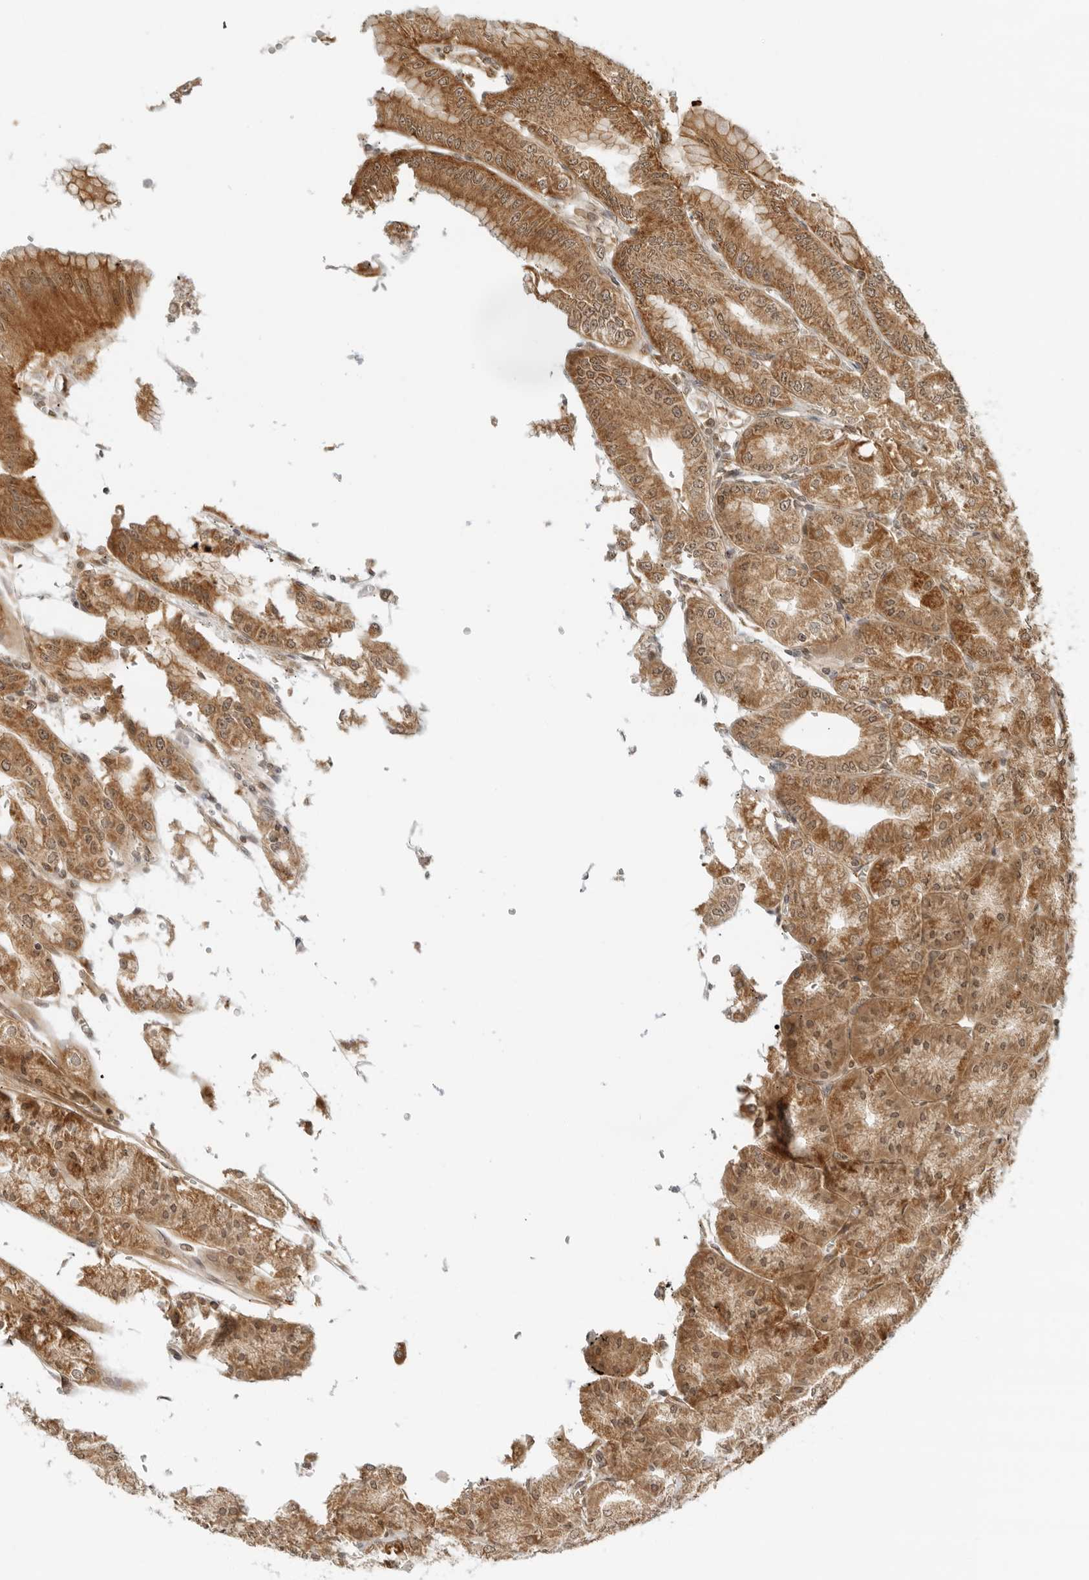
{"staining": {"intensity": "strong", "quantity": ">75%", "location": "cytoplasmic/membranous"}, "tissue": "stomach", "cell_type": "Glandular cells", "image_type": "normal", "snomed": [{"axis": "morphology", "description": "Normal tissue, NOS"}, {"axis": "topography", "description": "Stomach, lower"}], "caption": "DAB immunohistochemical staining of benign human stomach reveals strong cytoplasmic/membranous protein staining in approximately >75% of glandular cells.", "gene": "RC3H1", "patient": {"sex": "male", "age": 71}}